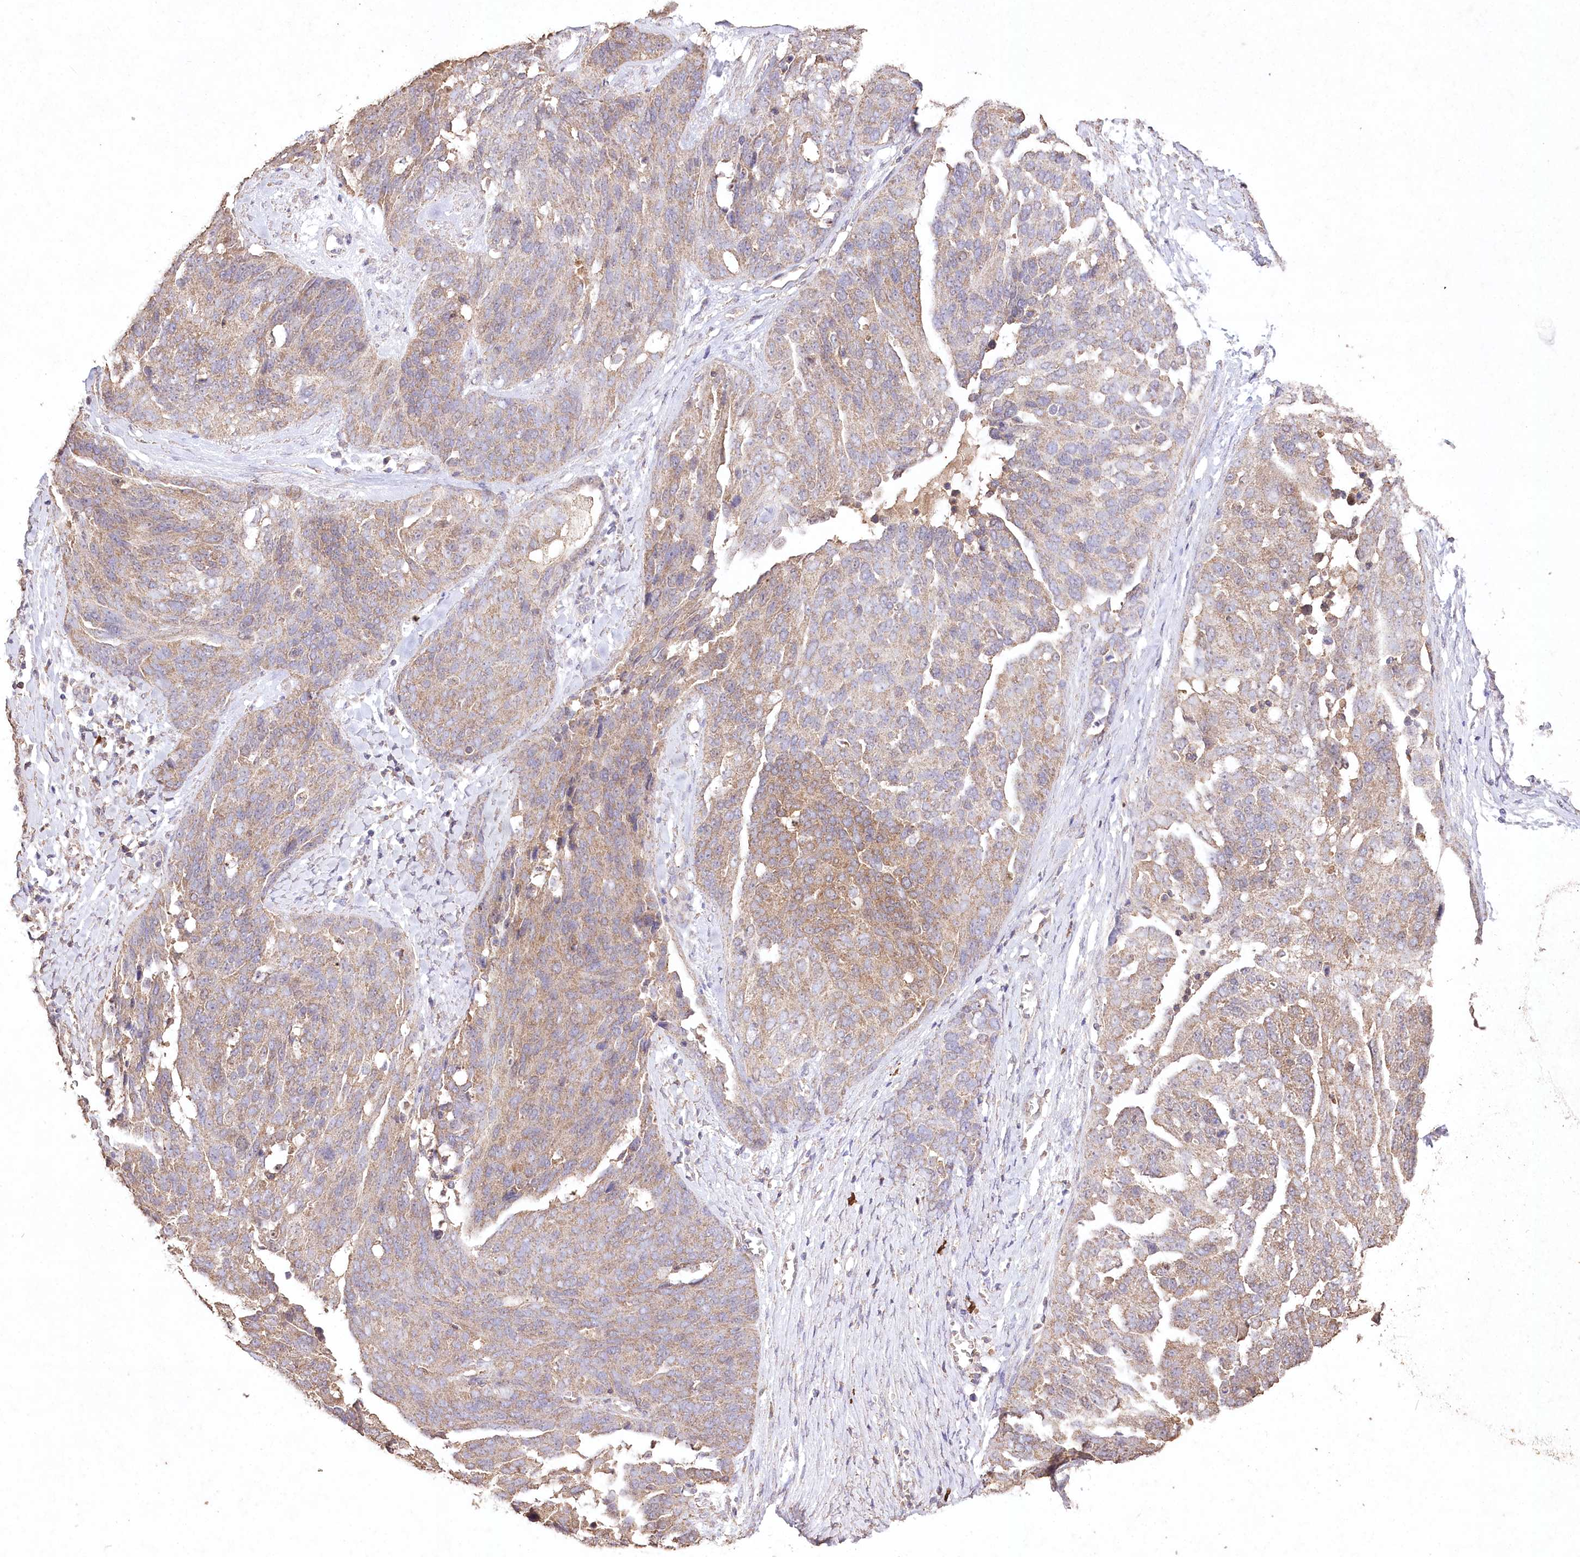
{"staining": {"intensity": "moderate", "quantity": ">75%", "location": "cytoplasmic/membranous"}, "tissue": "ovarian cancer", "cell_type": "Tumor cells", "image_type": "cancer", "snomed": [{"axis": "morphology", "description": "Cystadenocarcinoma, serous, NOS"}, {"axis": "topography", "description": "Ovary"}], "caption": "Ovarian cancer stained with immunohistochemistry shows moderate cytoplasmic/membranous expression in about >75% of tumor cells.", "gene": "IREB2", "patient": {"sex": "female", "age": 44}}